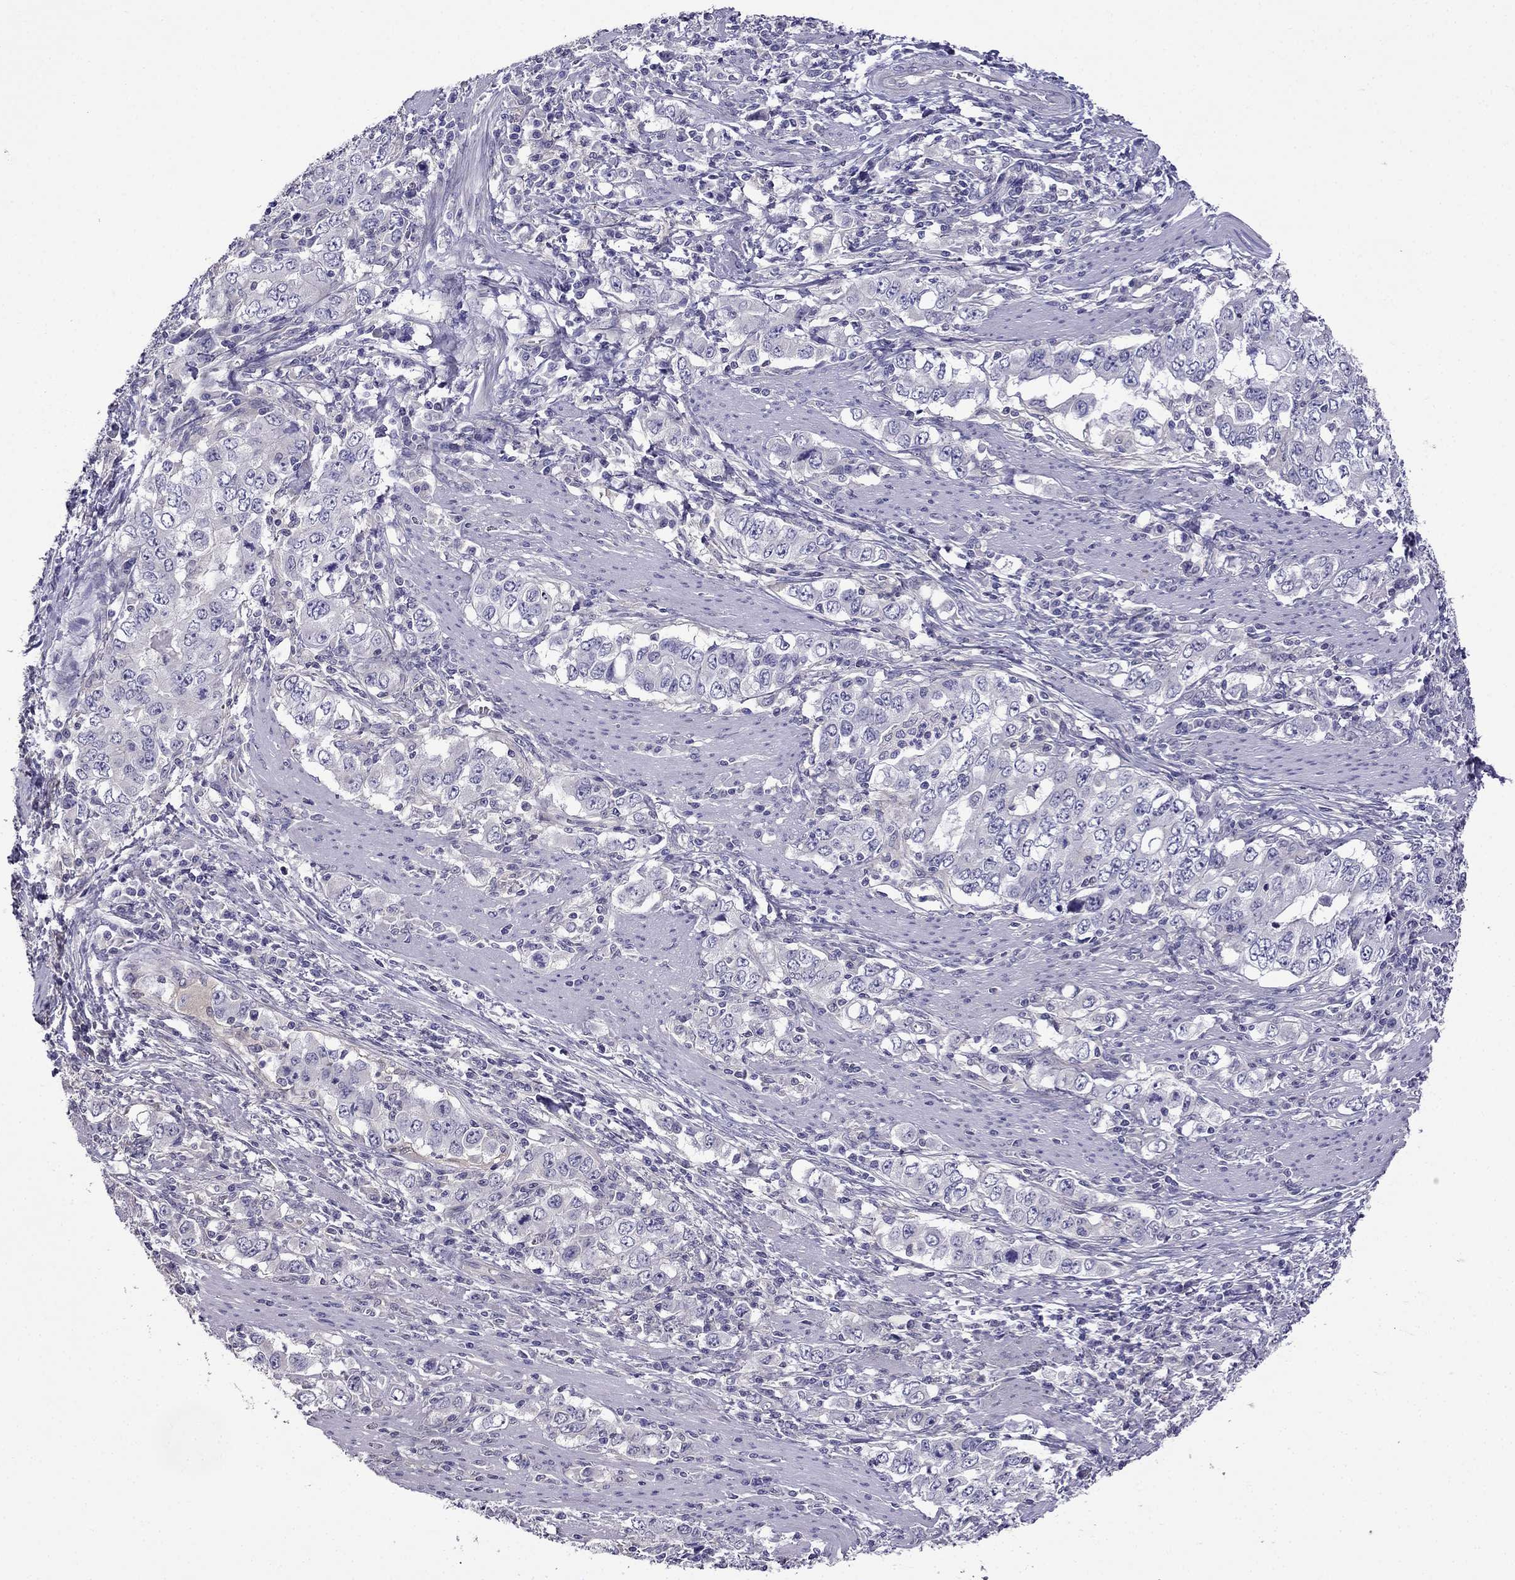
{"staining": {"intensity": "negative", "quantity": "none", "location": "none"}, "tissue": "stomach cancer", "cell_type": "Tumor cells", "image_type": "cancer", "snomed": [{"axis": "morphology", "description": "Adenocarcinoma, NOS"}, {"axis": "topography", "description": "Stomach, lower"}], "caption": "Immunohistochemistry (IHC) photomicrograph of human stomach adenocarcinoma stained for a protein (brown), which demonstrates no staining in tumor cells.", "gene": "SCNN1D", "patient": {"sex": "female", "age": 72}}